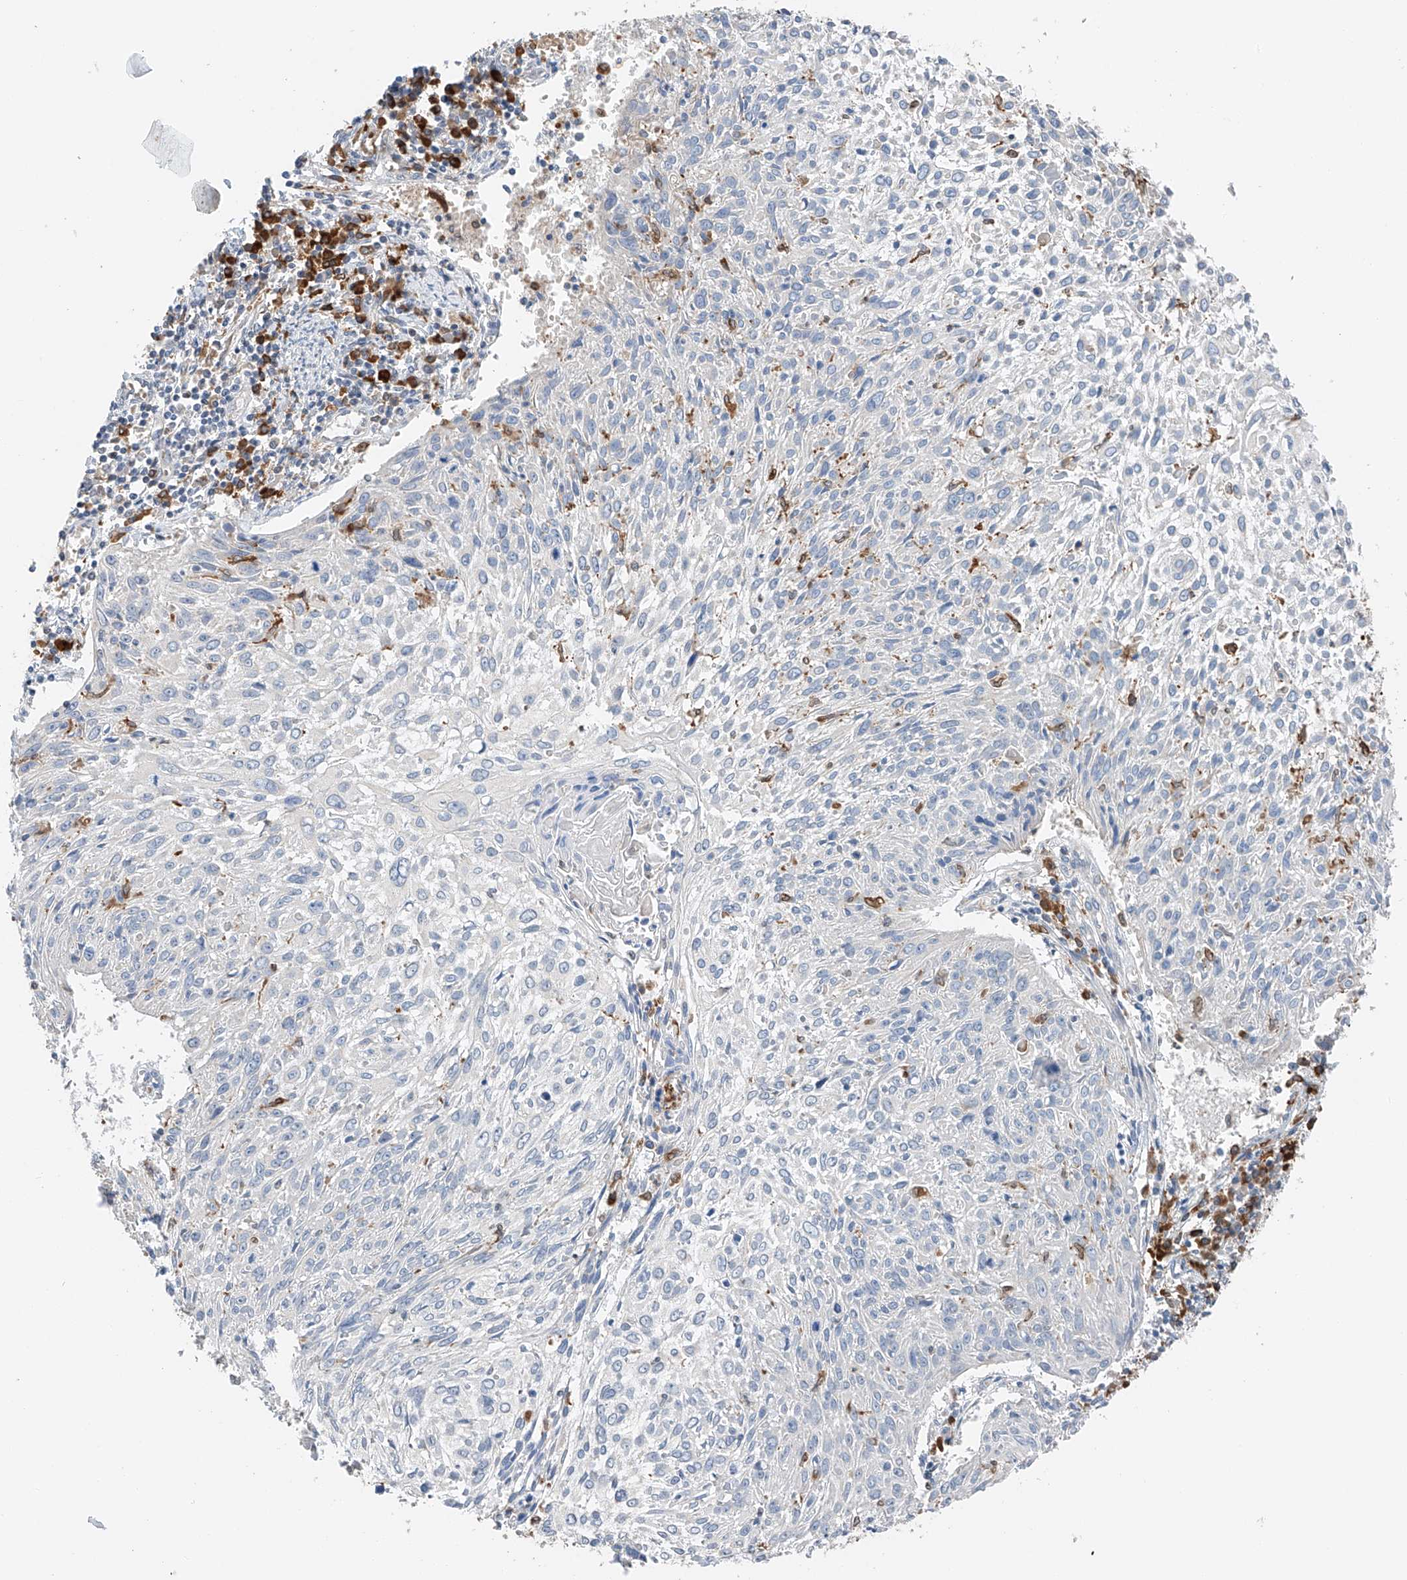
{"staining": {"intensity": "negative", "quantity": "none", "location": "none"}, "tissue": "cervical cancer", "cell_type": "Tumor cells", "image_type": "cancer", "snomed": [{"axis": "morphology", "description": "Squamous cell carcinoma, NOS"}, {"axis": "topography", "description": "Cervix"}], "caption": "This is a micrograph of immunohistochemistry (IHC) staining of cervical cancer (squamous cell carcinoma), which shows no expression in tumor cells.", "gene": "TBXAS1", "patient": {"sex": "female", "age": 51}}